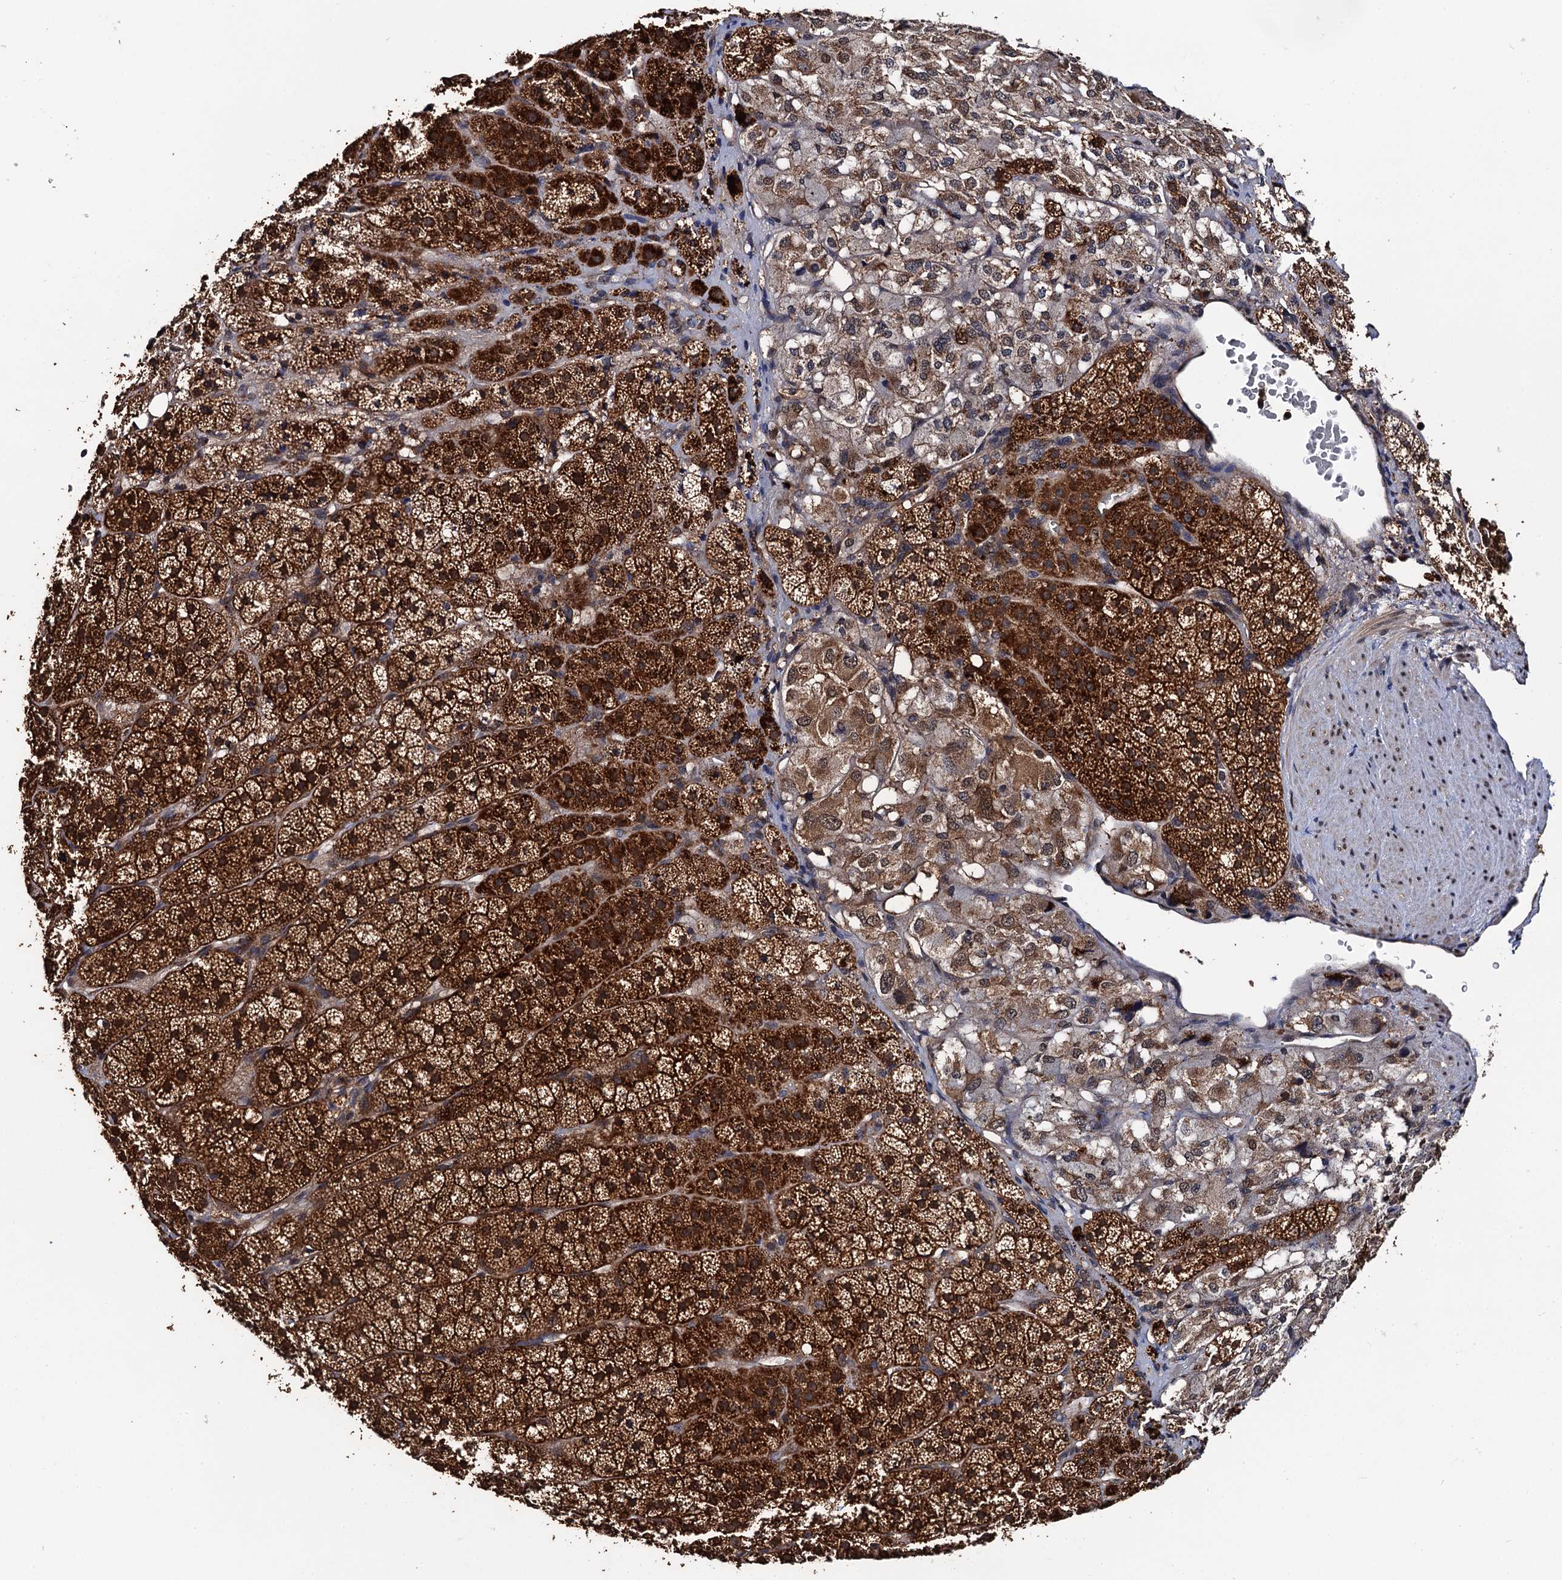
{"staining": {"intensity": "strong", "quantity": ">75%", "location": "cytoplasmic/membranous"}, "tissue": "adrenal gland", "cell_type": "Glandular cells", "image_type": "normal", "snomed": [{"axis": "morphology", "description": "Normal tissue, NOS"}, {"axis": "topography", "description": "Adrenal gland"}], "caption": "High-magnification brightfield microscopy of unremarkable adrenal gland stained with DAB (brown) and counterstained with hematoxylin (blue). glandular cells exhibit strong cytoplasmic/membranous staining is seen in about>75% of cells.", "gene": "MIER2", "patient": {"sex": "female", "age": 44}}